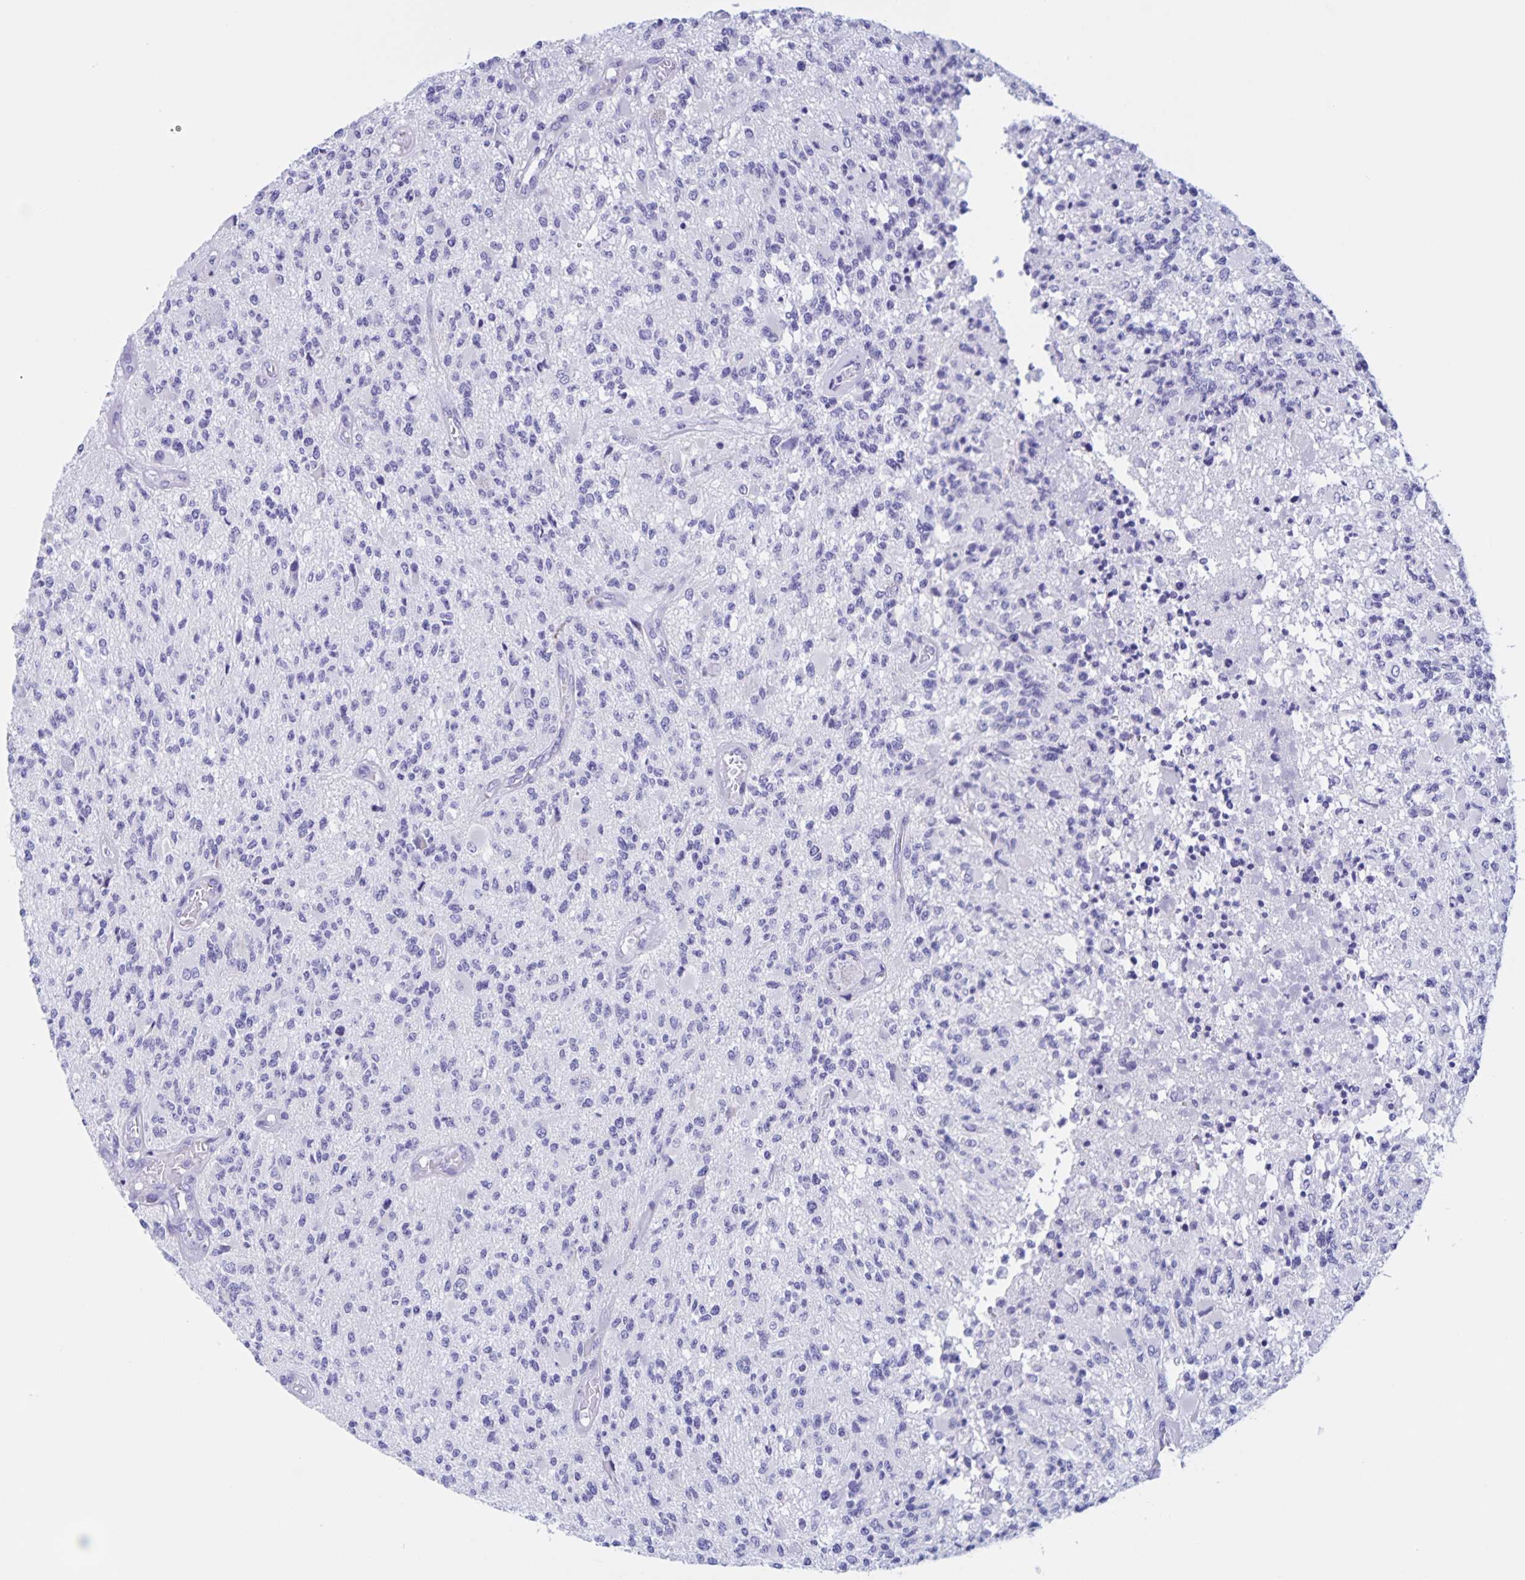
{"staining": {"intensity": "negative", "quantity": "none", "location": "none"}, "tissue": "glioma", "cell_type": "Tumor cells", "image_type": "cancer", "snomed": [{"axis": "morphology", "description": "Glioma, malignant, High grade"}, {"axis": "topography", "description": "Brain"}], "caption": "Glioma was stained to show a protein in brown. There is no significant staining in tumor cells.", "gene": "TGIF2LX", "patient": {"sex": "female", "age": 63}}